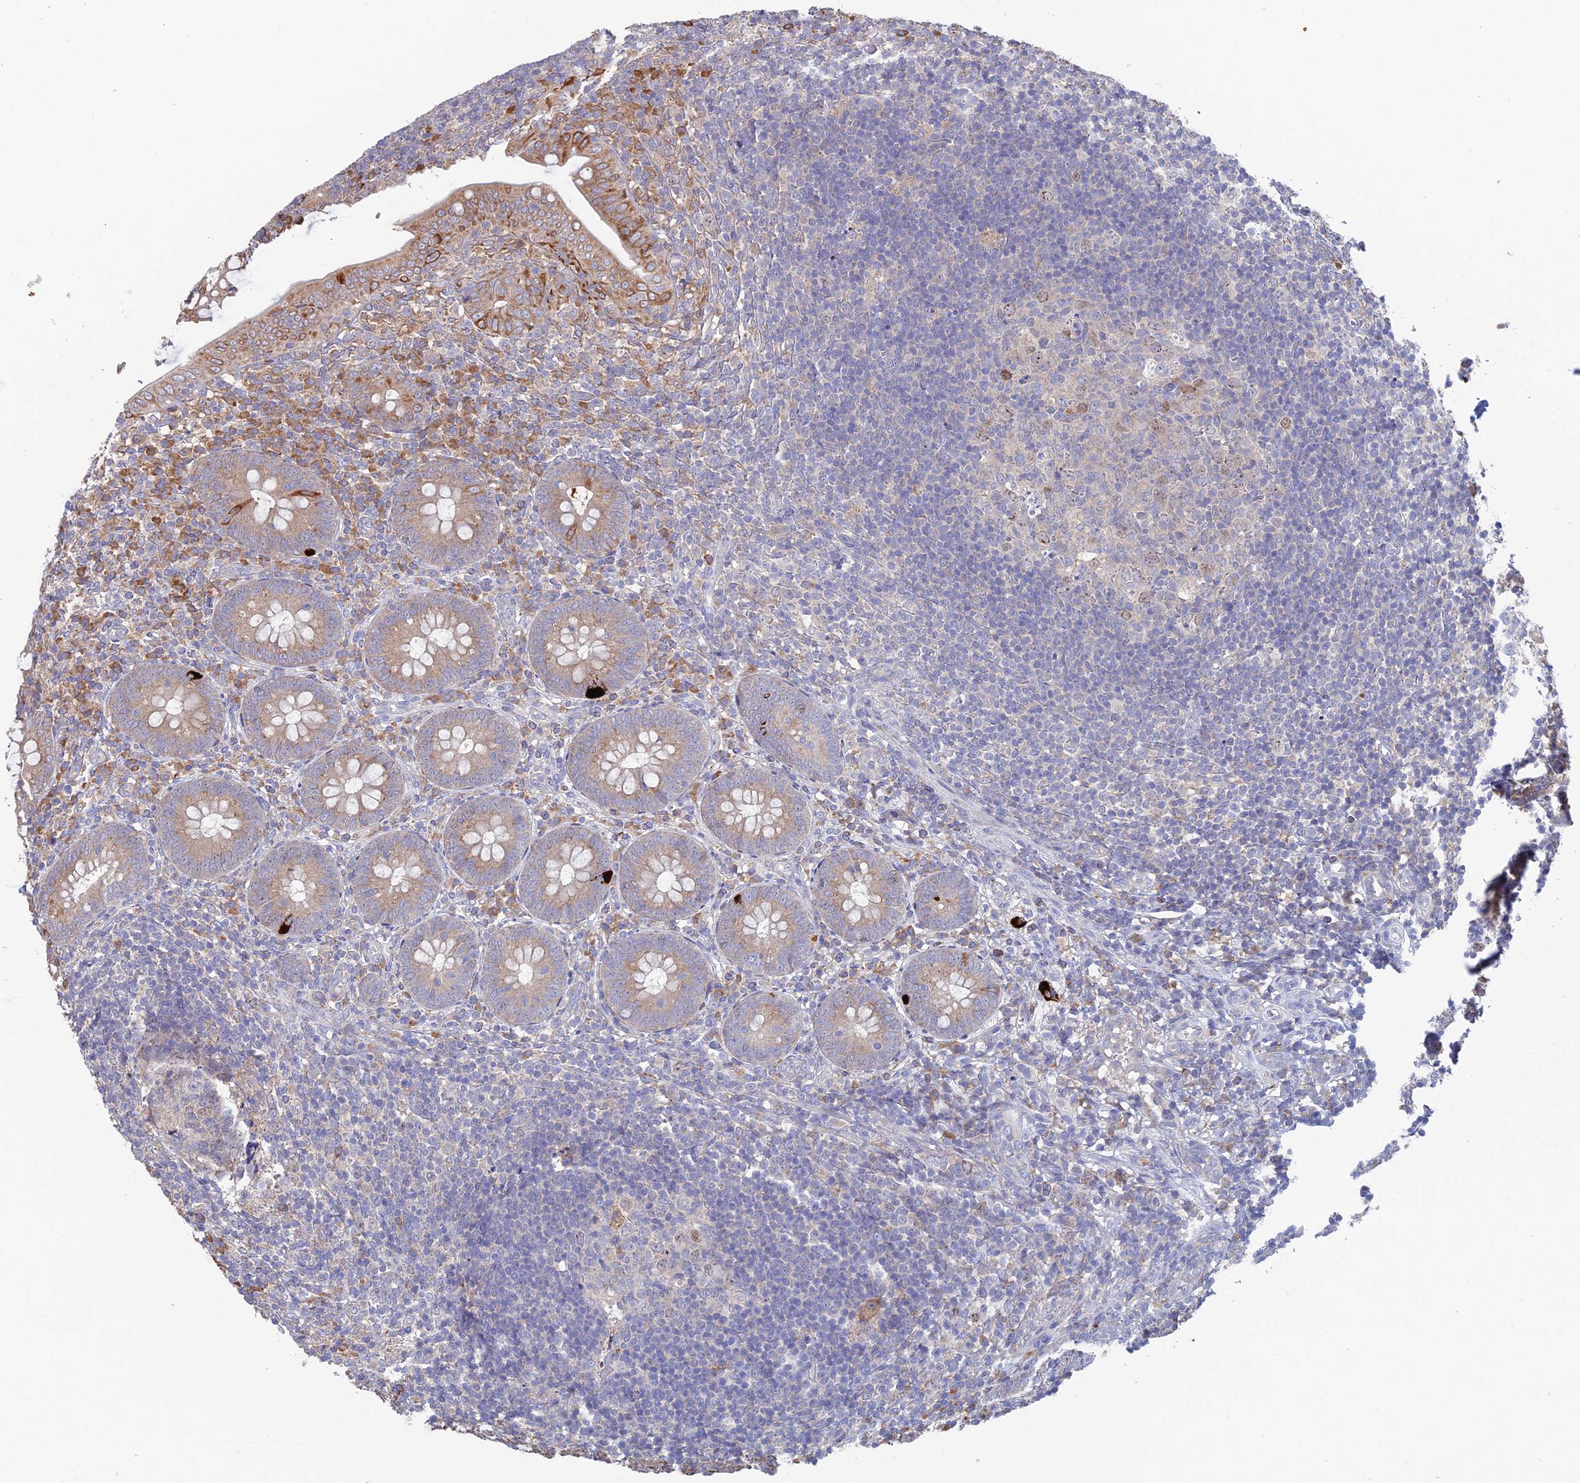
{"staining": {"intensity": "moderate", "quantity": "25%-75%", "location": "cytoplasmic/membranous"}, "tissue": "appendix", "cell_type": "Glandular cells", "image_type": "normal", "snomed": [{"axis": "morphology", "description": "Normal tissue, NOS"}, {"axis": "topography", "description": "Appendix"}], "caption": "Appendix stained with IHC demonstrates moderate cytoplasmic/membranous expression in approximately 25%-75% of glandular cells.", "gene": "TRAPPC6A", "patient": {"sex": "male", "age": 14}}